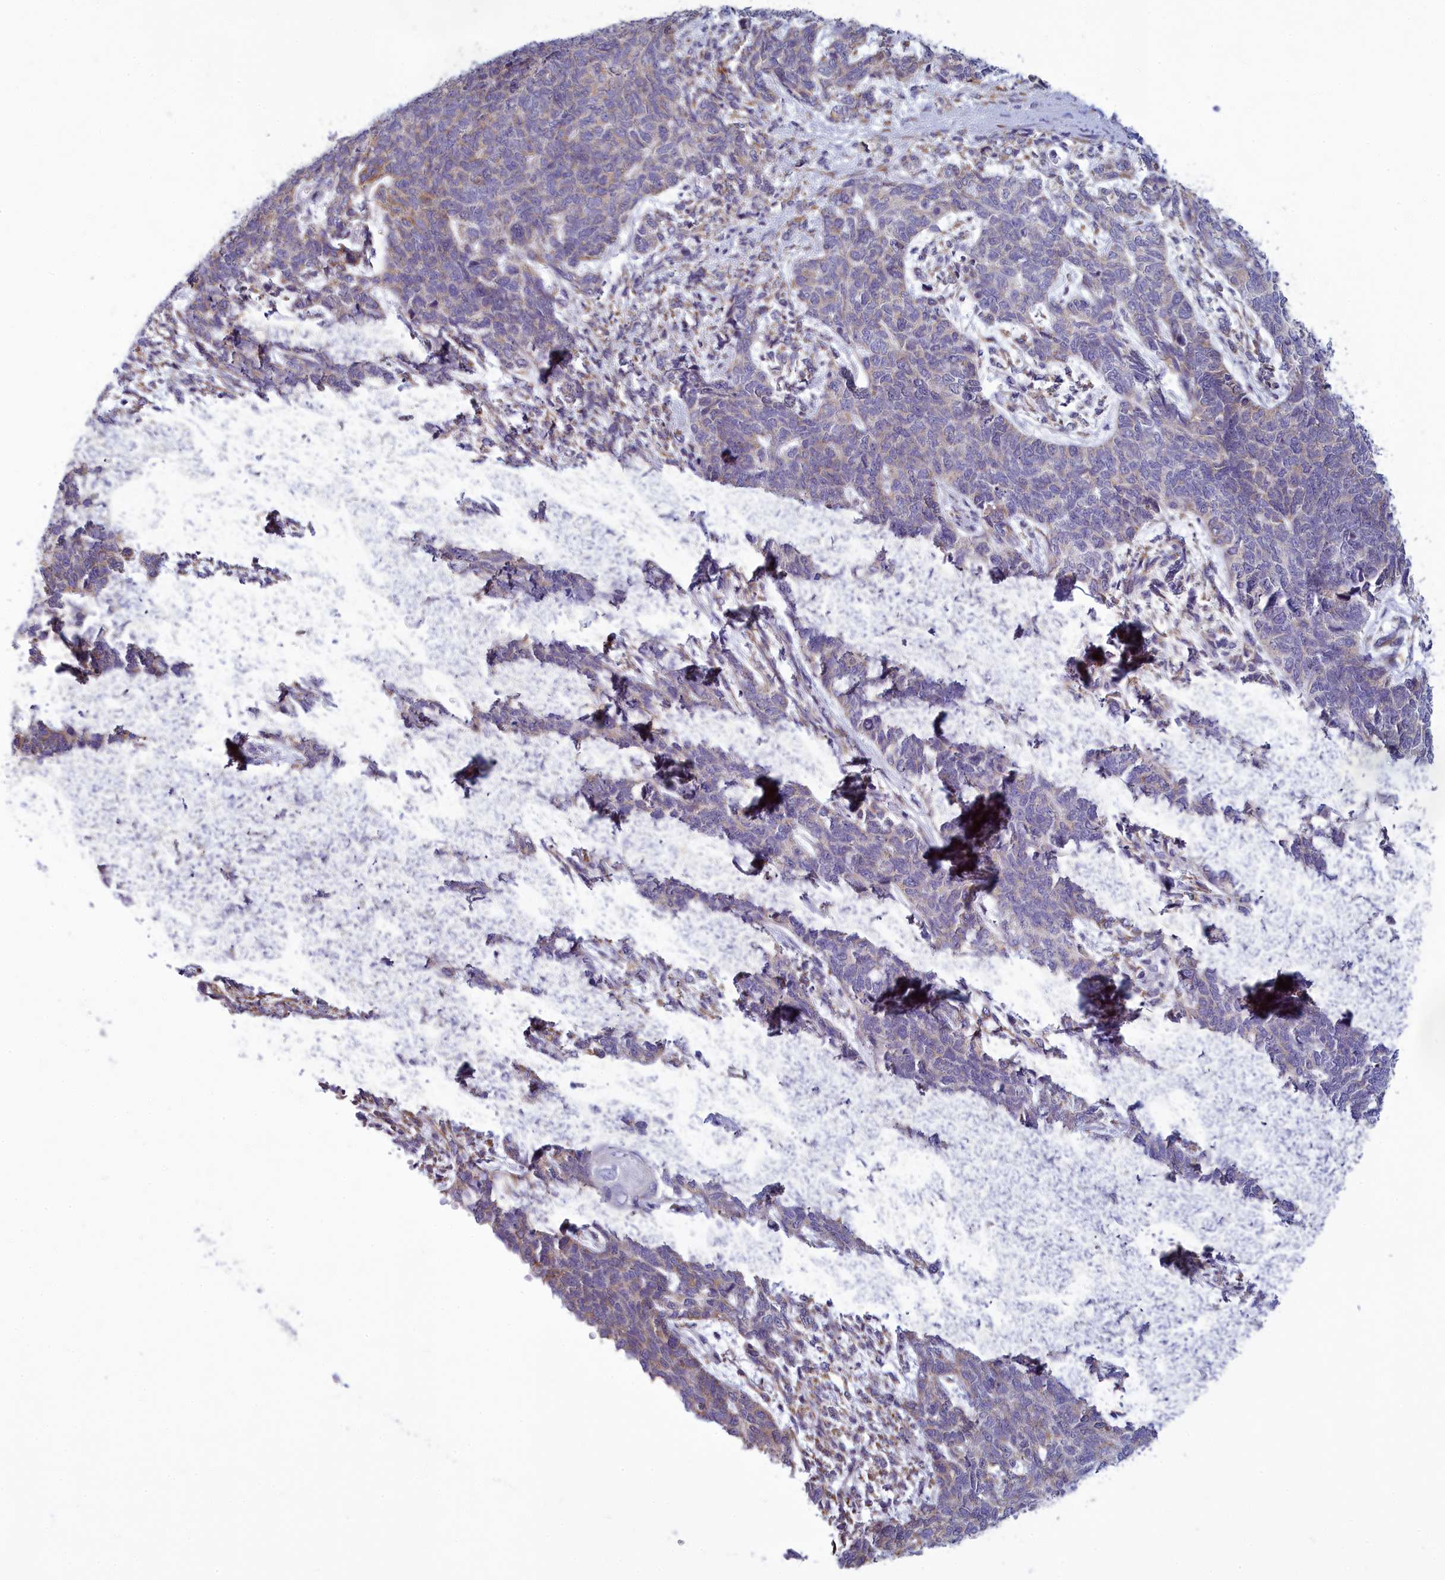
{"staining": {"intensity": "weak", "quantity": "<25%", "location": "cytoplasmic/membranous"}, "tissue": "cervical cancer", "cell_type": "Tumor cells", "image_type": "cancer", "snomed": [{"axis": "morphology", "description": "Squamous cell carcinoma, NOS"}, {"axis": "topography", "description": "Cervix"}], "caption": "Tumor cells show no significant positivity in cervical cancer (squamous cell carcinoma).", "gene": "CENATAC", "patient": {"sex": "female", "age": 63}}